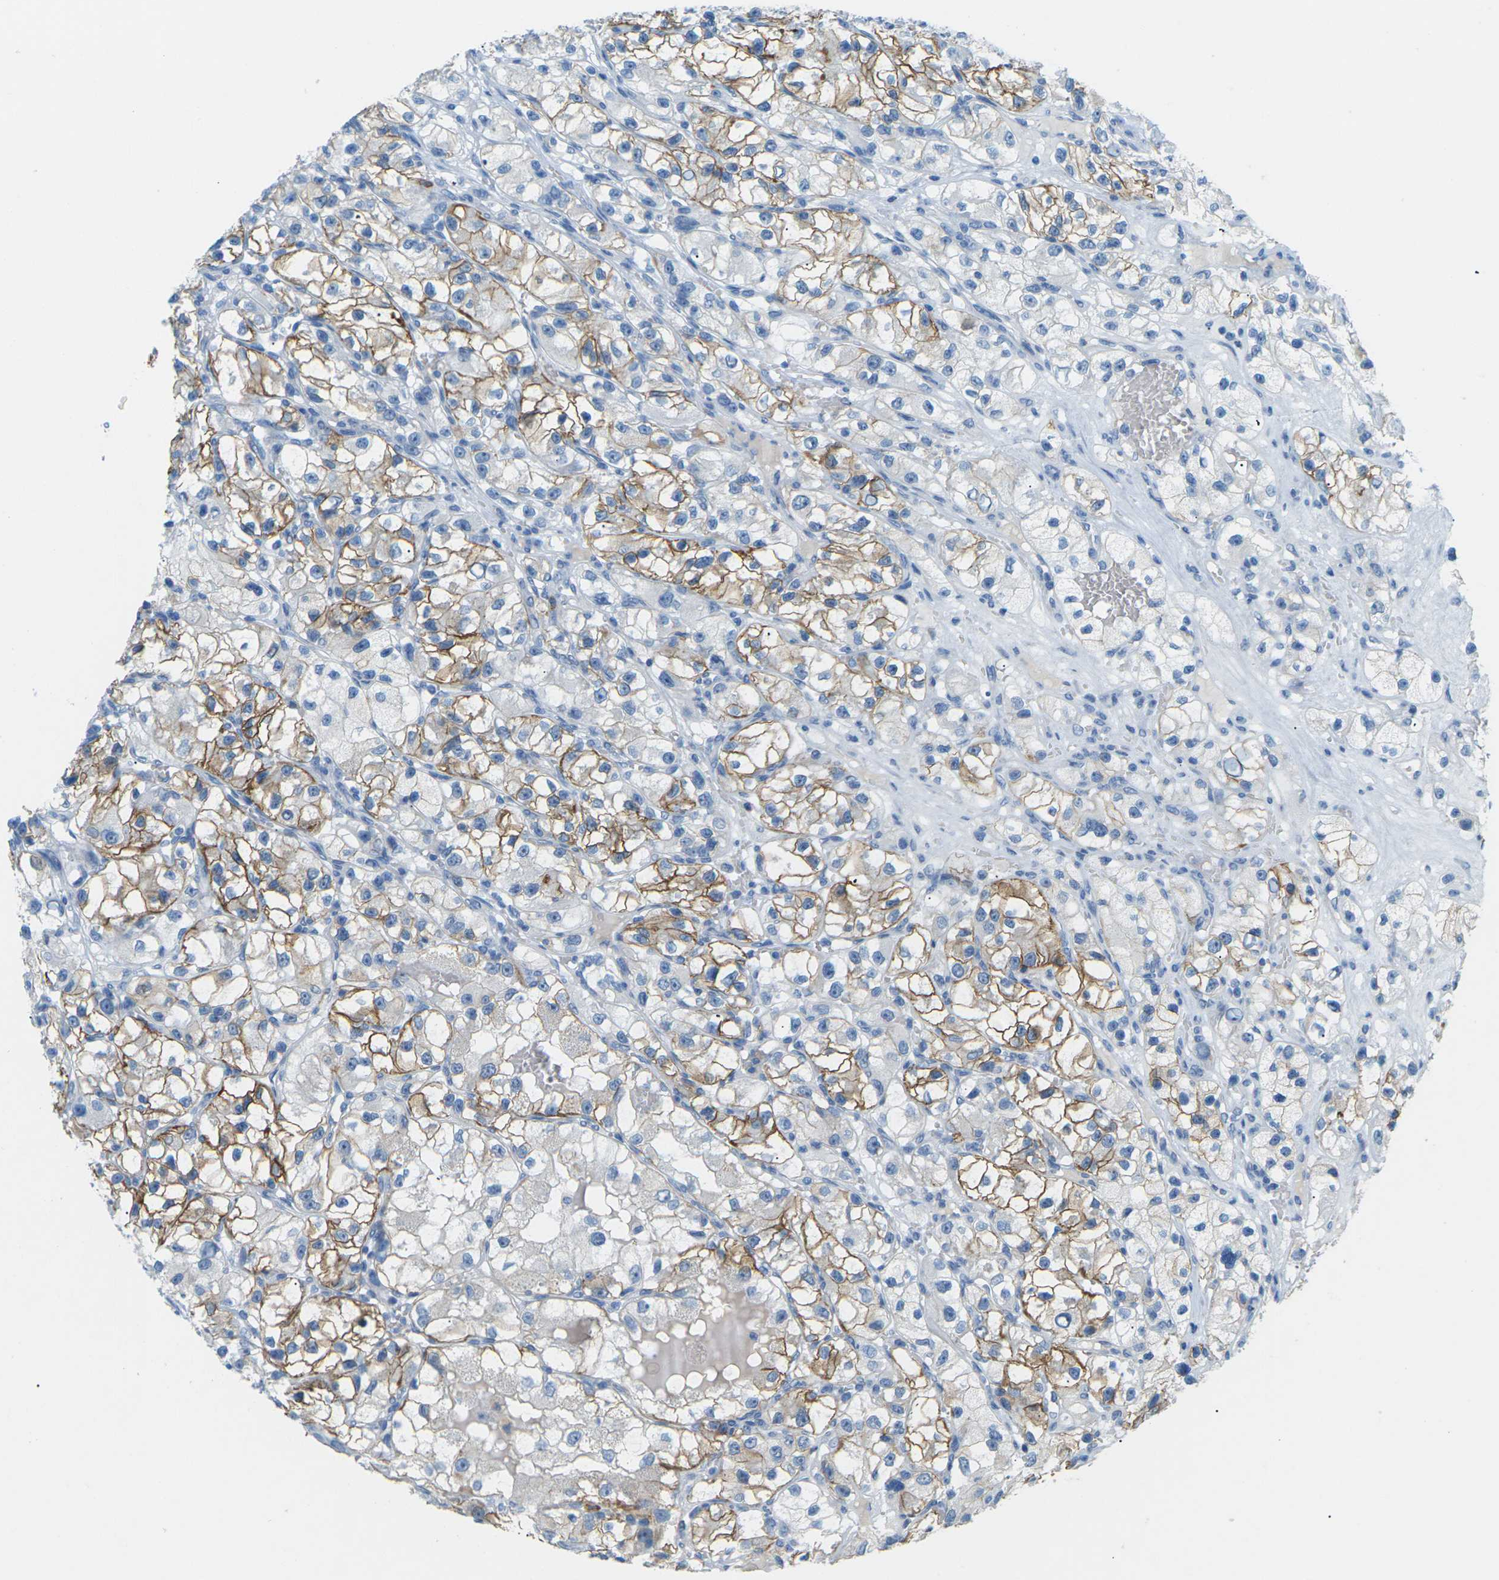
{"staining": {"intensity": "moderate", "quantity": ">75%", "location": "cytoplasmic/membranous"}, "tissue": "renal cancer", "cell_type": "Tumor cells", "image_type": "cancer", "snomed": [{"axis": "morphology", "description": "Adenocarcinoma, NOS"}, {"axis": "topography", "description": "Kidney"}], "caption": "DAB (3,3'-diaminobenzidine) immunohistochemical staining of human adenocarcinoma (renal) exhibits moderate cytoplasmic/membranous protein expression in approximately >75% of tumor cells. The protein of interest is shown in brown color, while the nuclei are stained blue.", "gene": "CDH16", "patient": {"sex": "female", "age": 57}}